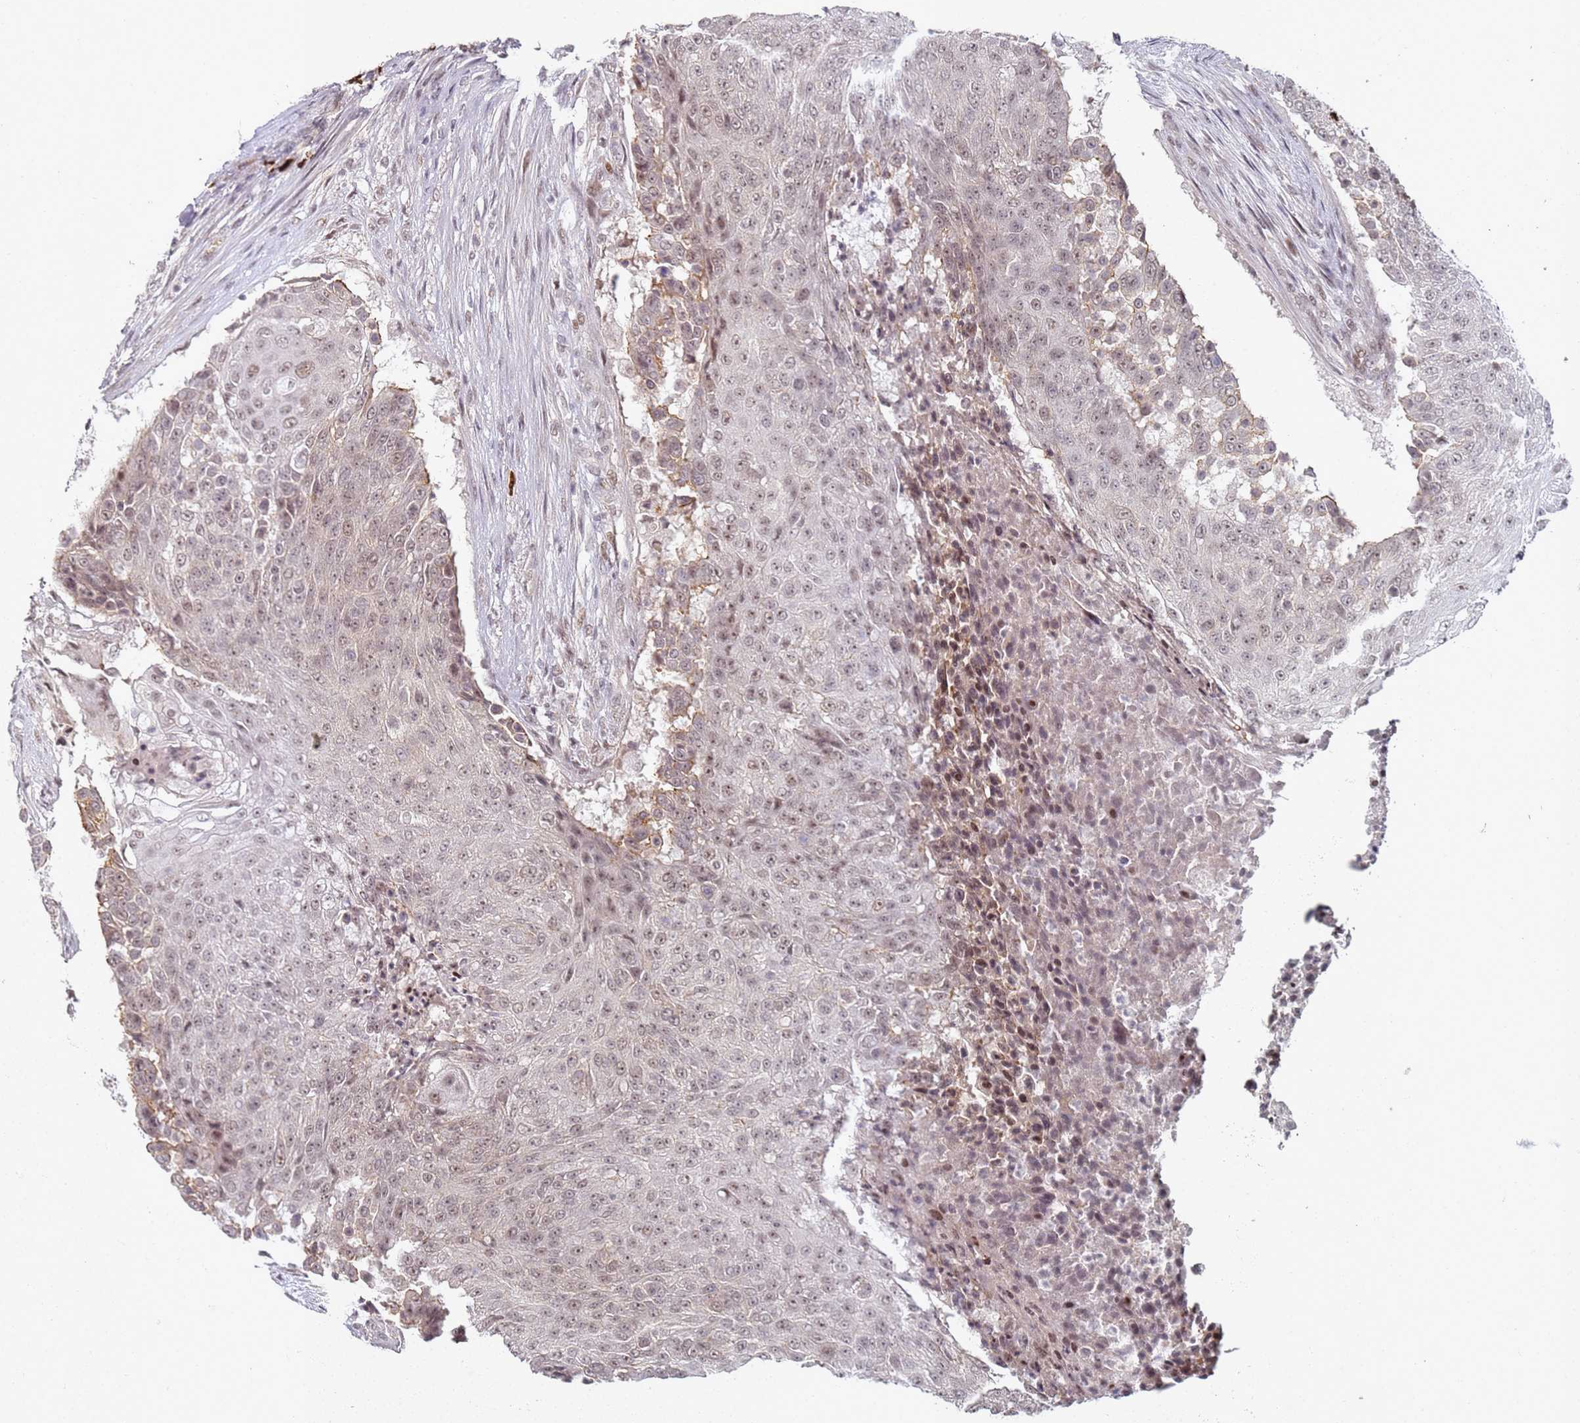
{"staining": {"intensity": "moderate", "quantity": "25%-75%", "location": "nuclear"}, "tissue": "urothelial cancer", "cell_type": "Tumor cells", "image_type": "cancer", "snomed": [{"axis": "morphology", "description": "Urothelial carcinoma, High grade"}, {"axis": "topography", "description": "Urinary bladder"}], "caption": "An immunohistochemistry micrograph of tumor tissue is shown. Protein staining in brown highlights moderate nuclear positivity in urothelial cancer within tumor cells. (DAB (3,3'-diaminobenzidine) = brown stain, brightfield microscopy at high magnification).", "gene": "ATF6B", "patient": {"sex": "female", "age": 63}}